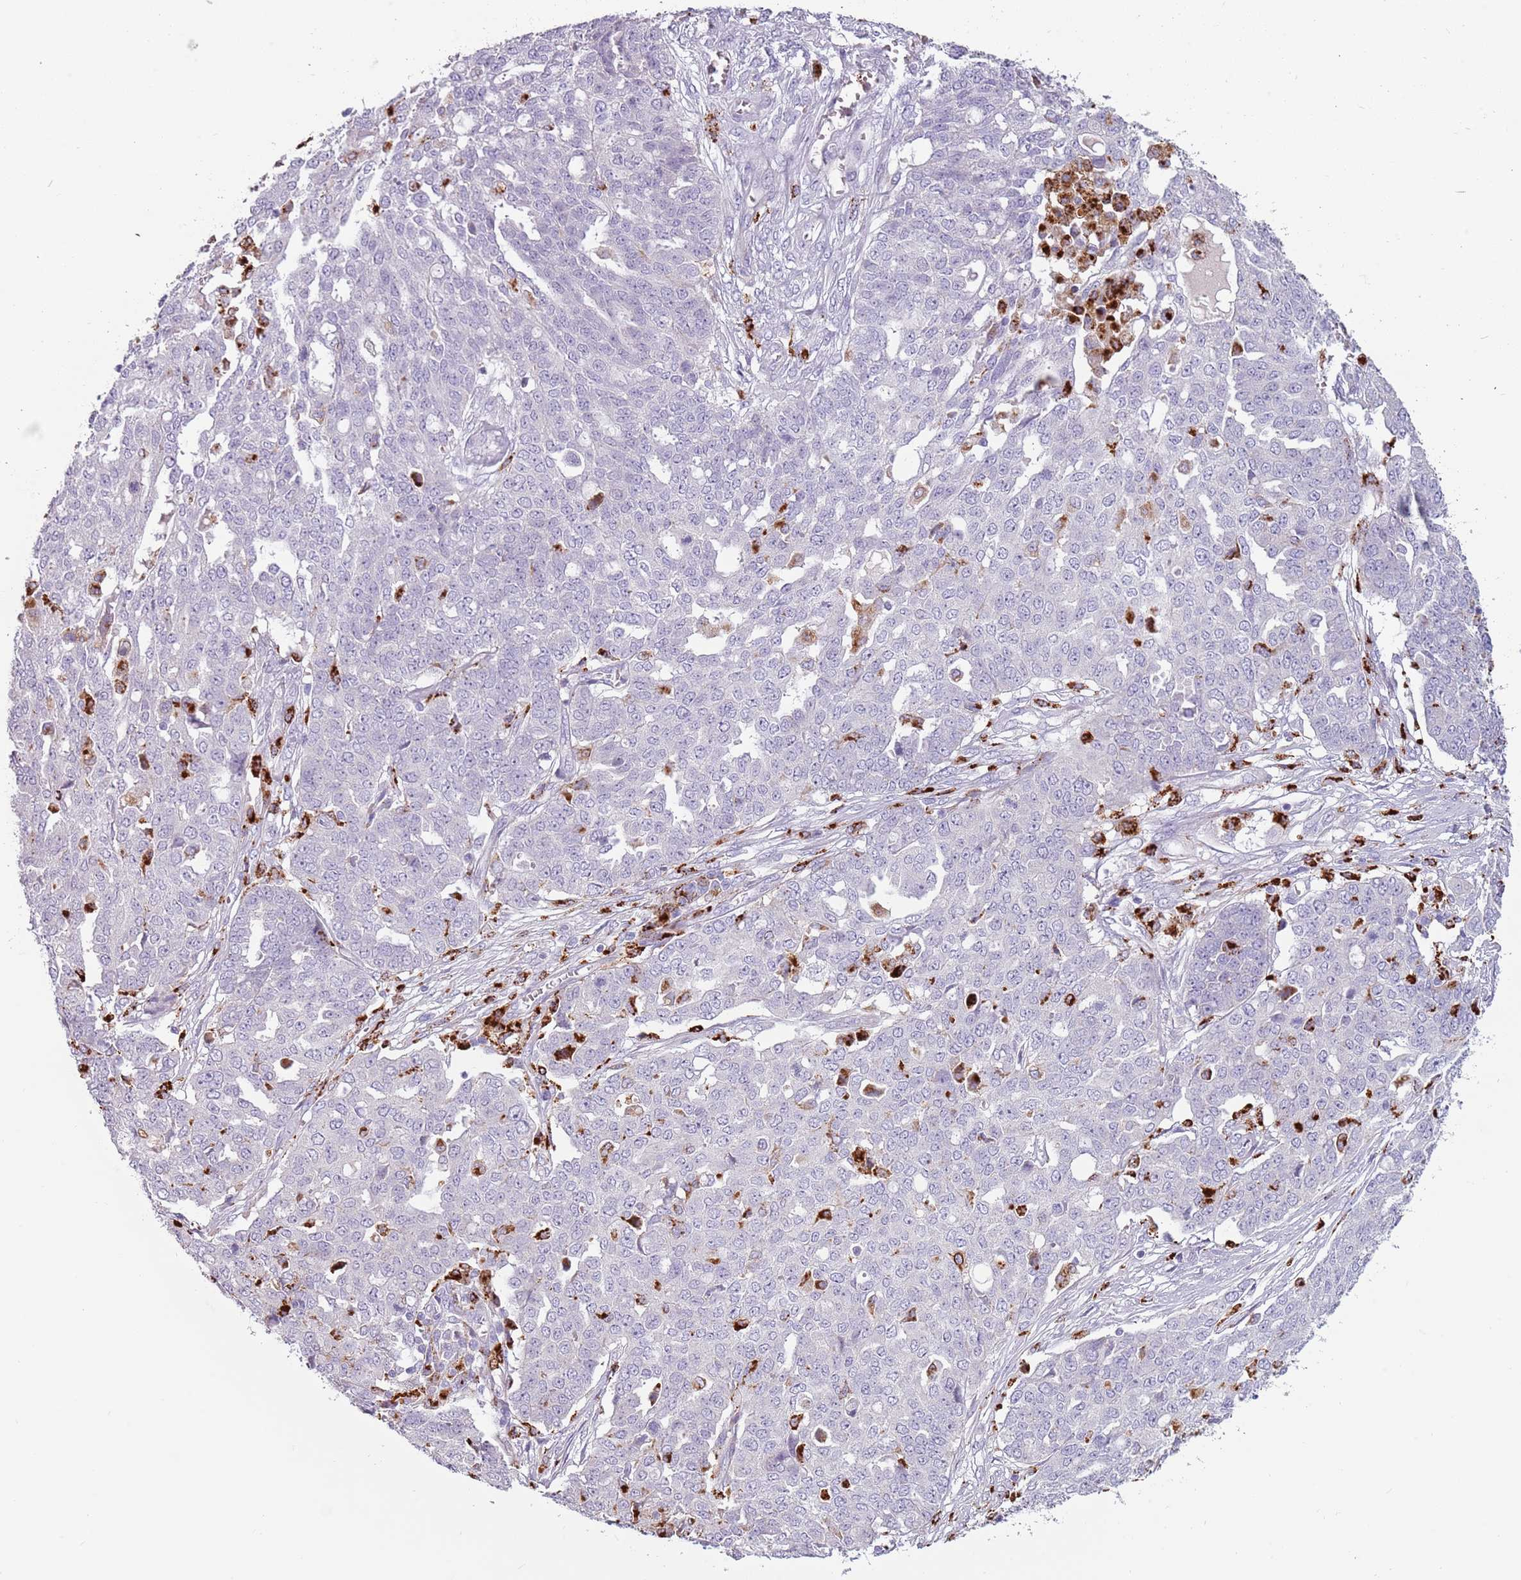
{"staining": {"intensity": "negative", "quantity": "none", "location": "none"}, "tissue": "ovarian cancer", "cell_type": "Tumor cells", "image_type": "cancer", "snomed": [{"axis": "morphology", "description": "Cystadenocarcinoma, serous, NOS"}, {"axis": "topography", "description": "Soft tissue"}, {"axis": "topography", "description": "Ovary"}], "caption": "Protein analysis of ovarian cancer (serous cystadenocarcinoma) shows no significant positivity in tumor cells. (Stains: DAB (3,3'-diaminobenzidine) immunohistochemistry (IHC) with hematoxylin counter stain, Microscopy: brightfield microscopy at high magnification).", "gene": "NWD2", "patient": {"sex": "female", "age": 57}}